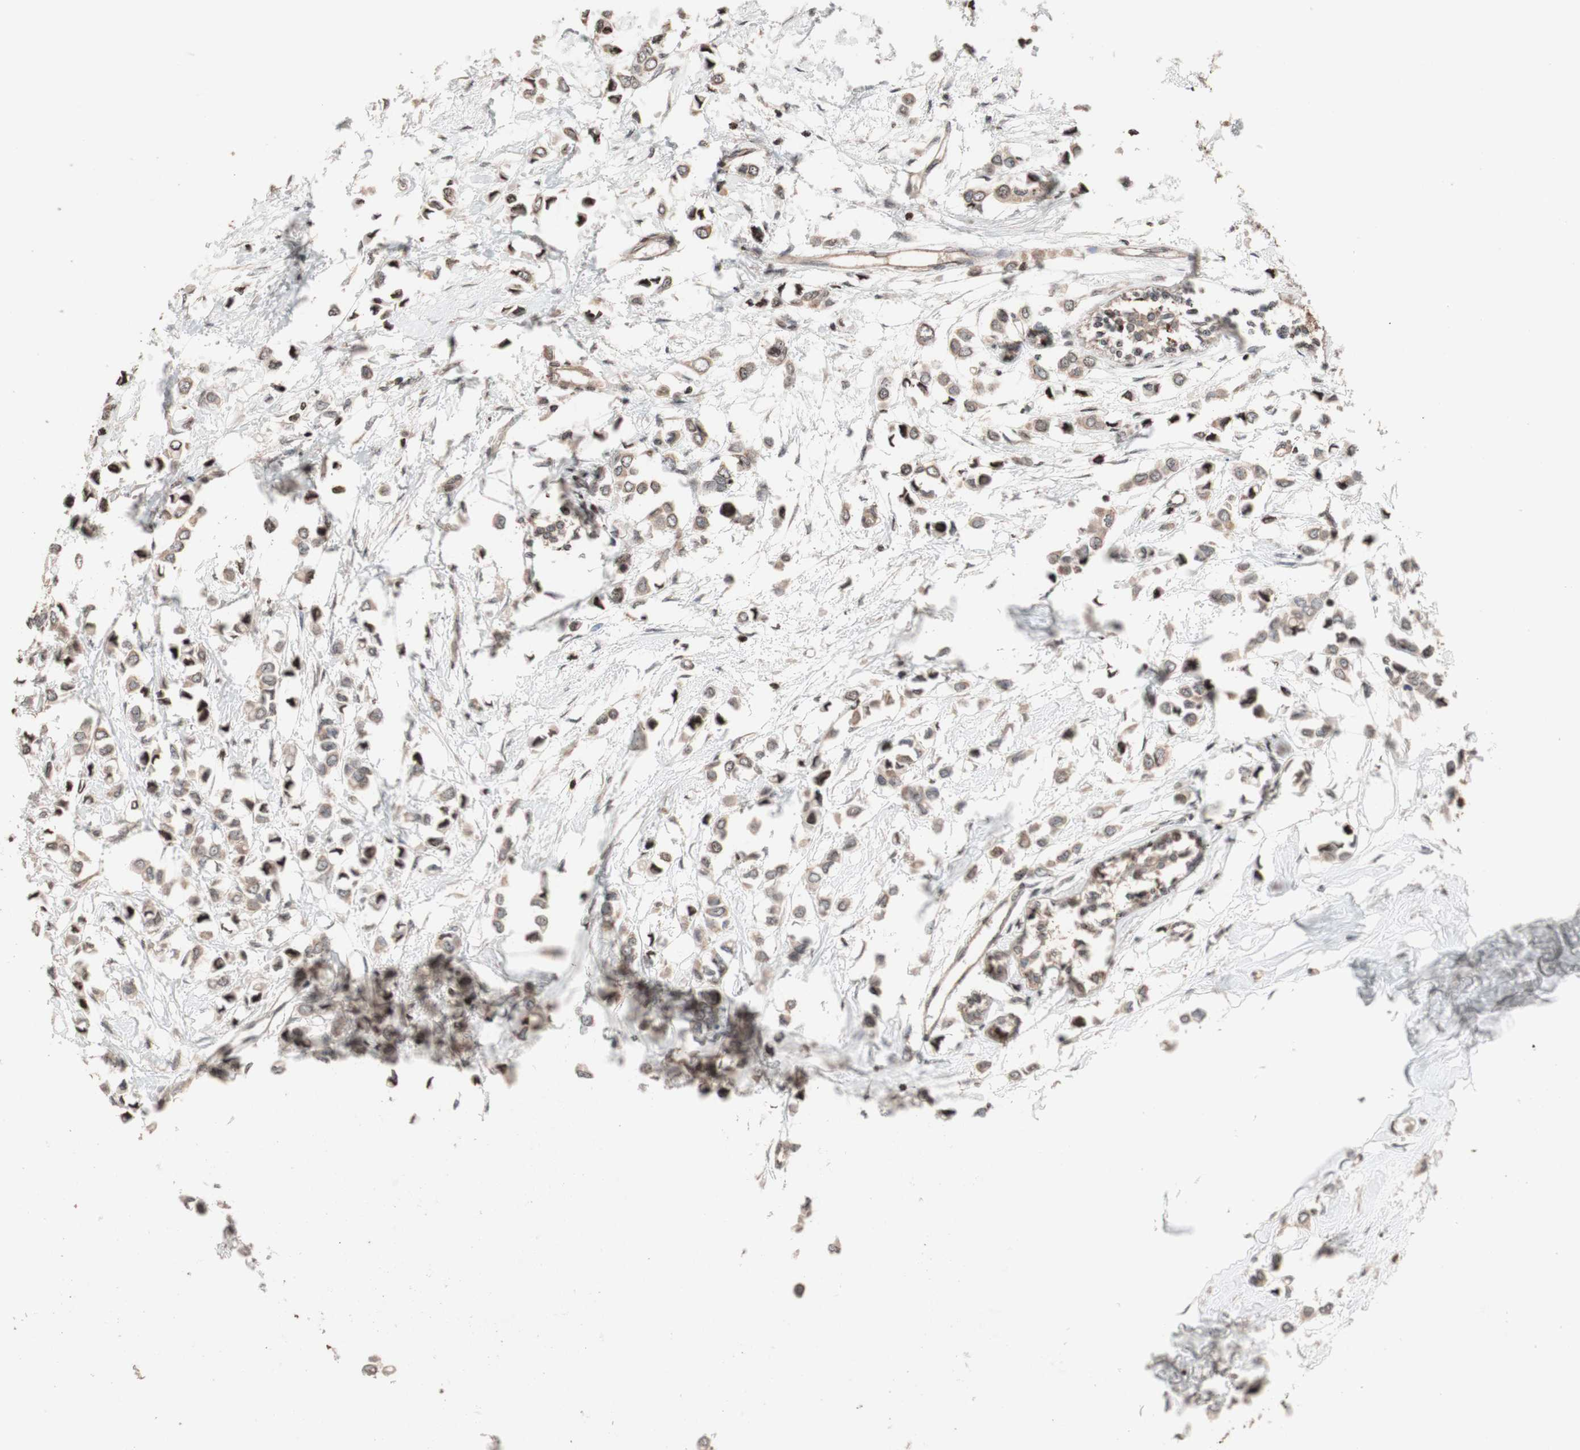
{"staining": {"intensity": "weak", "quantity": "25%-75%", "location": "cytoplasmic/membranous"}, "tissue": "breast cancer", "cell_type": "Tumor cells", "image_type": "cancer", "snomed": [{"axis": "morphology", "description": "Lobular carcinoma"}, {"axis": "topography", "description": "Breast"}], "caption": "Protein staining reveals weak cytoplasmic/membranous expression in approximately 25%-75% of tumor cells in breast lobular carcinoma. The protein is stained brown, and the nuclei are stained in blue (DAB (3,3'-diaminobenzidine) IHC with brightfield microscopy, high magnification).", "gene": "POLA1", "patient": {"sex": "female", "age": 51}}